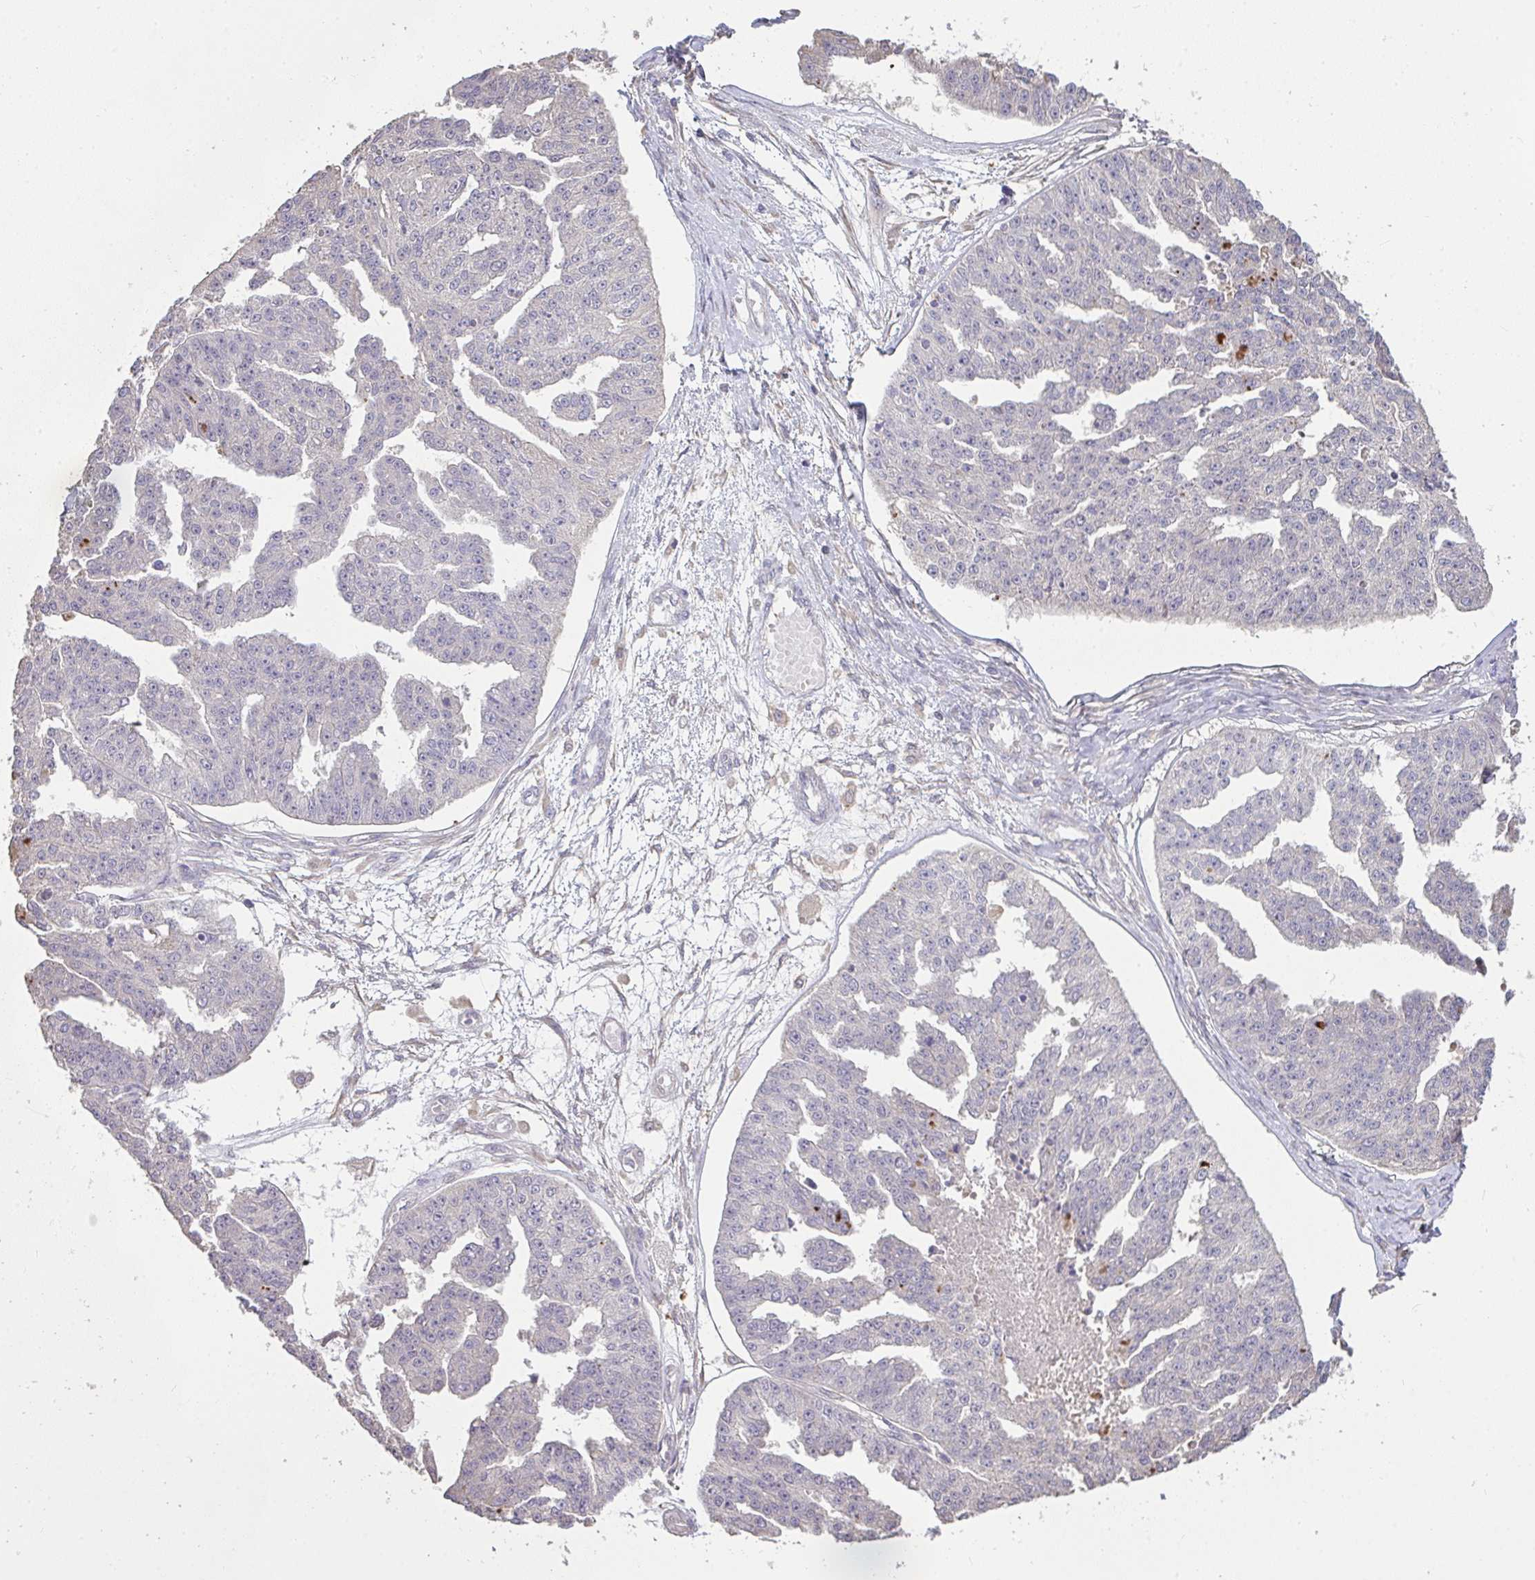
{"staining": {"intensity": "negative", "quantity": "none", "location": "none"}, "tissue": "ovarian cancer", "cell_type": "Tumor cells", "image_type": "cancer", "snomed": [{"axis": "morphology", "description": "Cystadenocarcinoma, serous, NOS"}, {"axis": "topography", "description": "Ovary"}], "caption": "The histopathology image displays no significant staining in tumor cells of ovarian cancer (serous cystadenocarcinoma).", "gene": "BRINP3", "patient": {"sex": "female", "age": 58}}